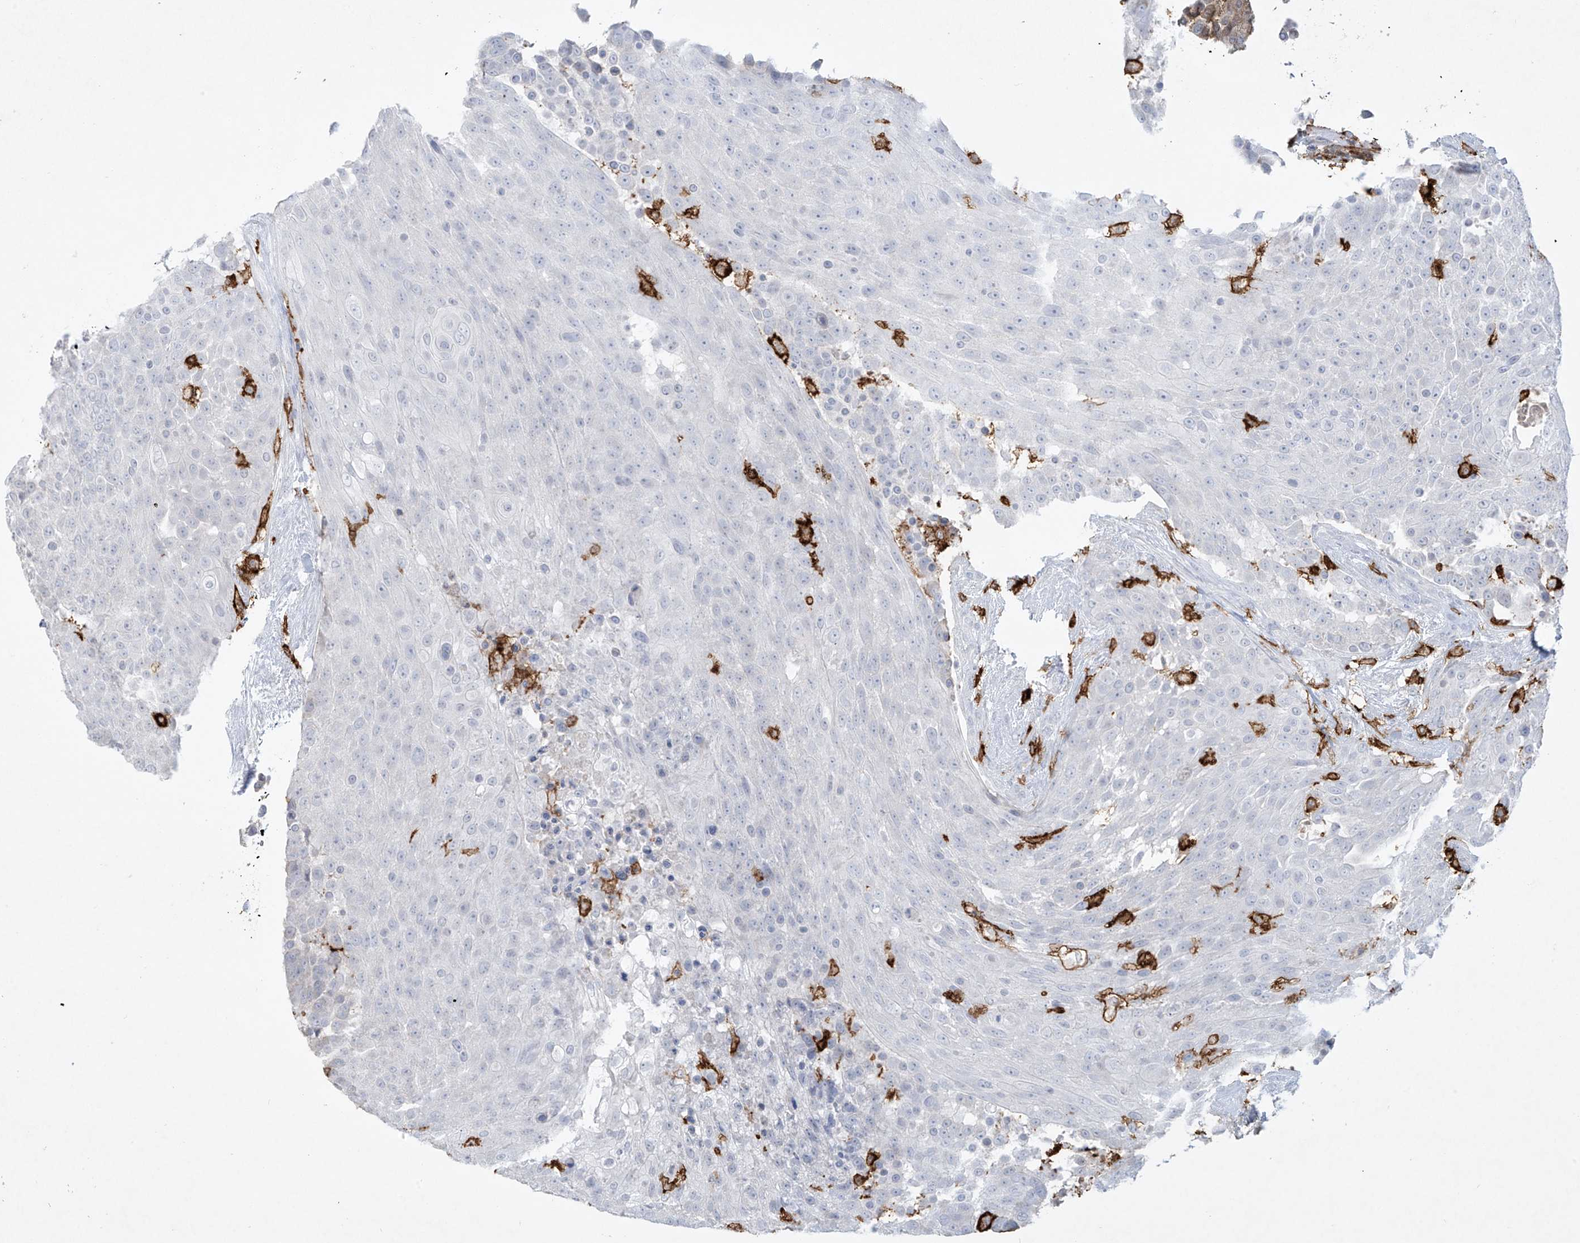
{"staining": {"intensity": "negative", "quantity": "none", "location": "none"}, "tissue": "urothelial cancer", "cell_type": "Tumor cells", "image_type": "cancer", "snomed": [{"axis": "morphology", "description": "Urothelial carcinoma, High grade"}, {"axis": "topography", "description": "Urinary bladder"}], "caption": "Tumor cells are negative for brown protein staining in urothelial cancer.", "gene": "FCGR3A", "patient": {"sex": "female", "age": 63}}